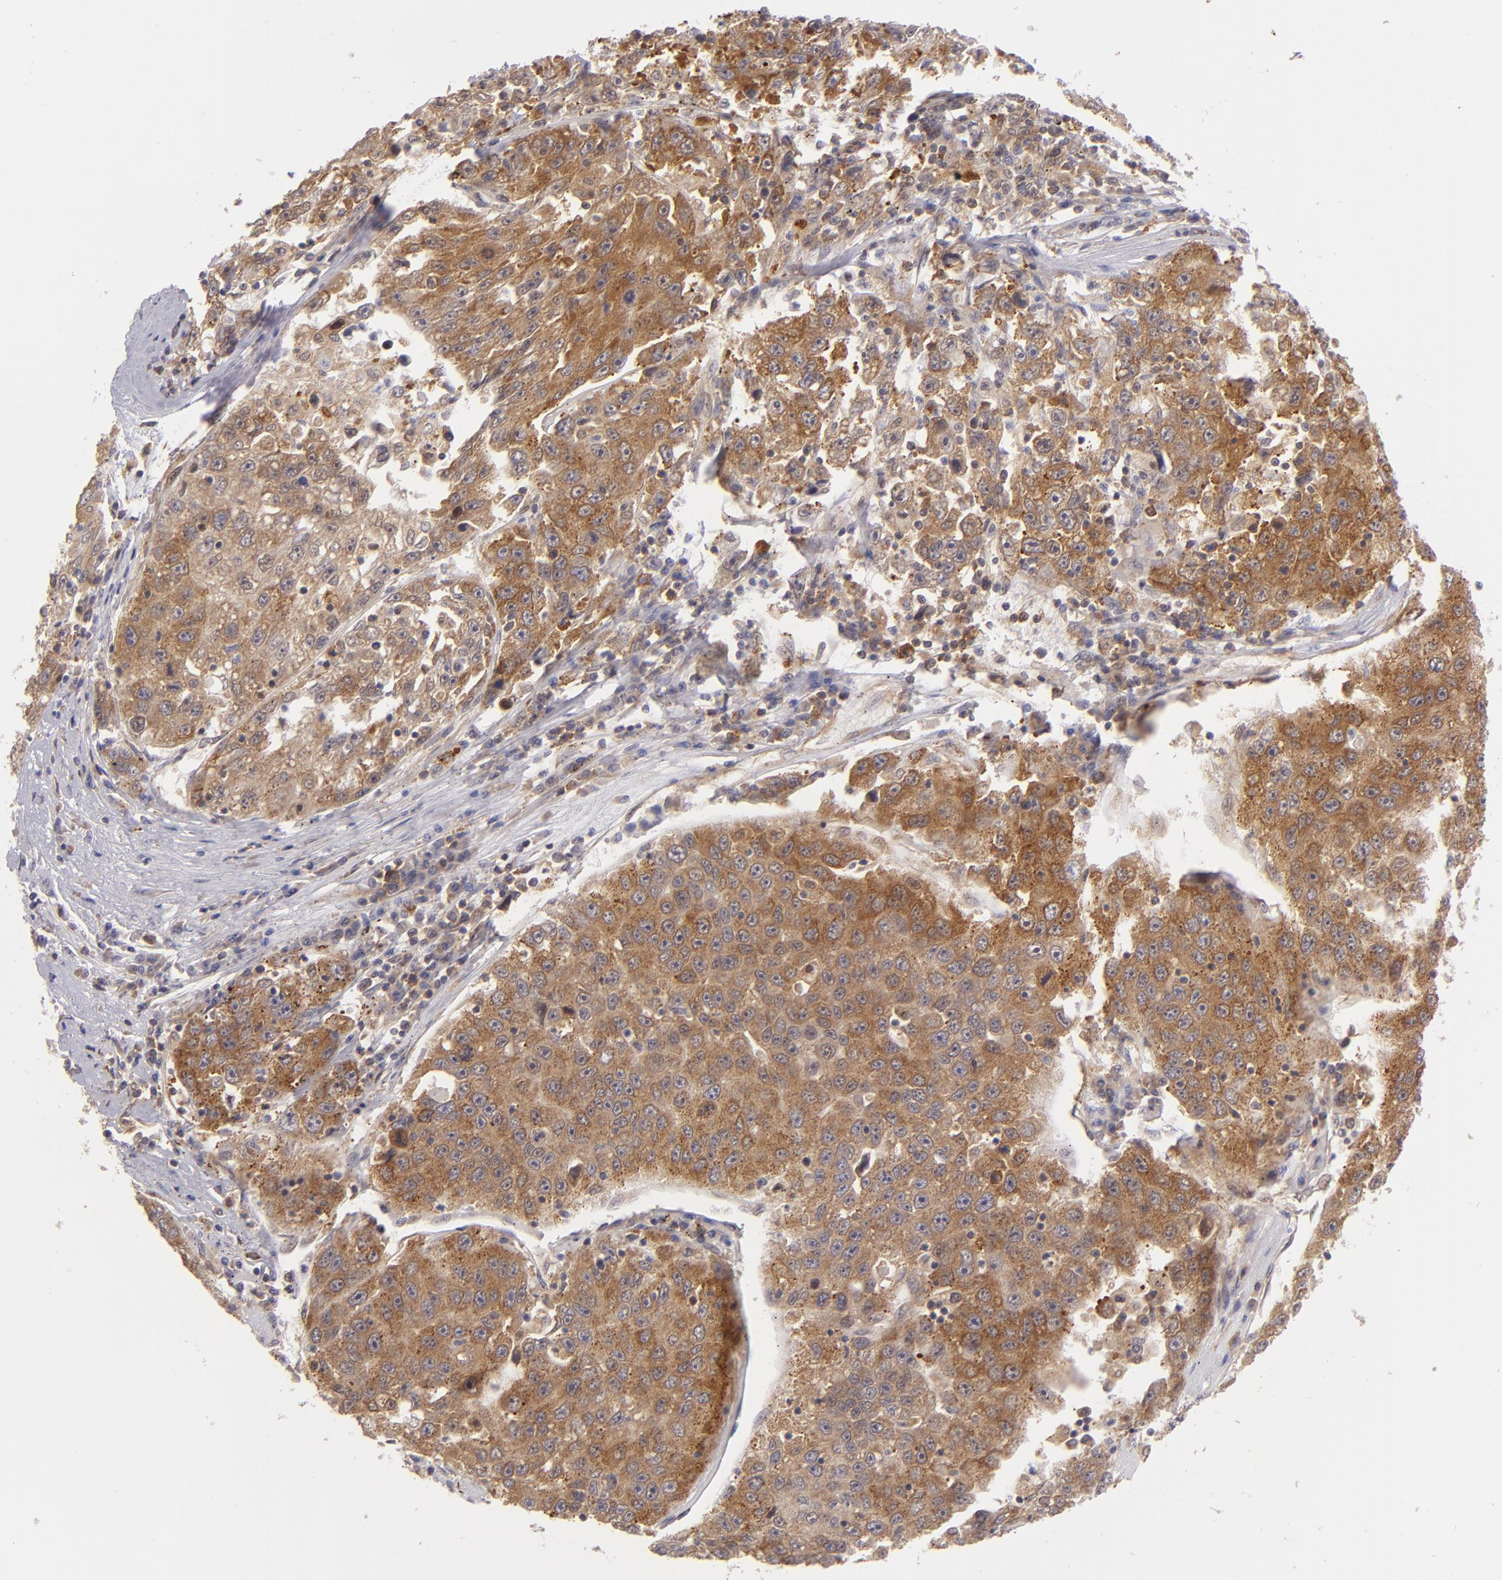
{"staining": {"intensity": "moderate", "quantity": ">75%", "location": "cytoplasmic/membranous"}, "tissue": "liver cancer", "cell_type": "Tumor cells", "image_type": "cancer", "snomed": [{"axis": "morphology", "description": "Carcinoma, Hepatocellular, NOS"}, {"axis": "topography", "description": "Liver"}], "caption": "A high-resolution image shows immunohistochemistry staining of liver cancer, which shows moderate cytoplasmic/membranous staining in about >75% of tumor cells.", "gene": "PTPN13", "patient": {"sex": "male", "age": 49}}